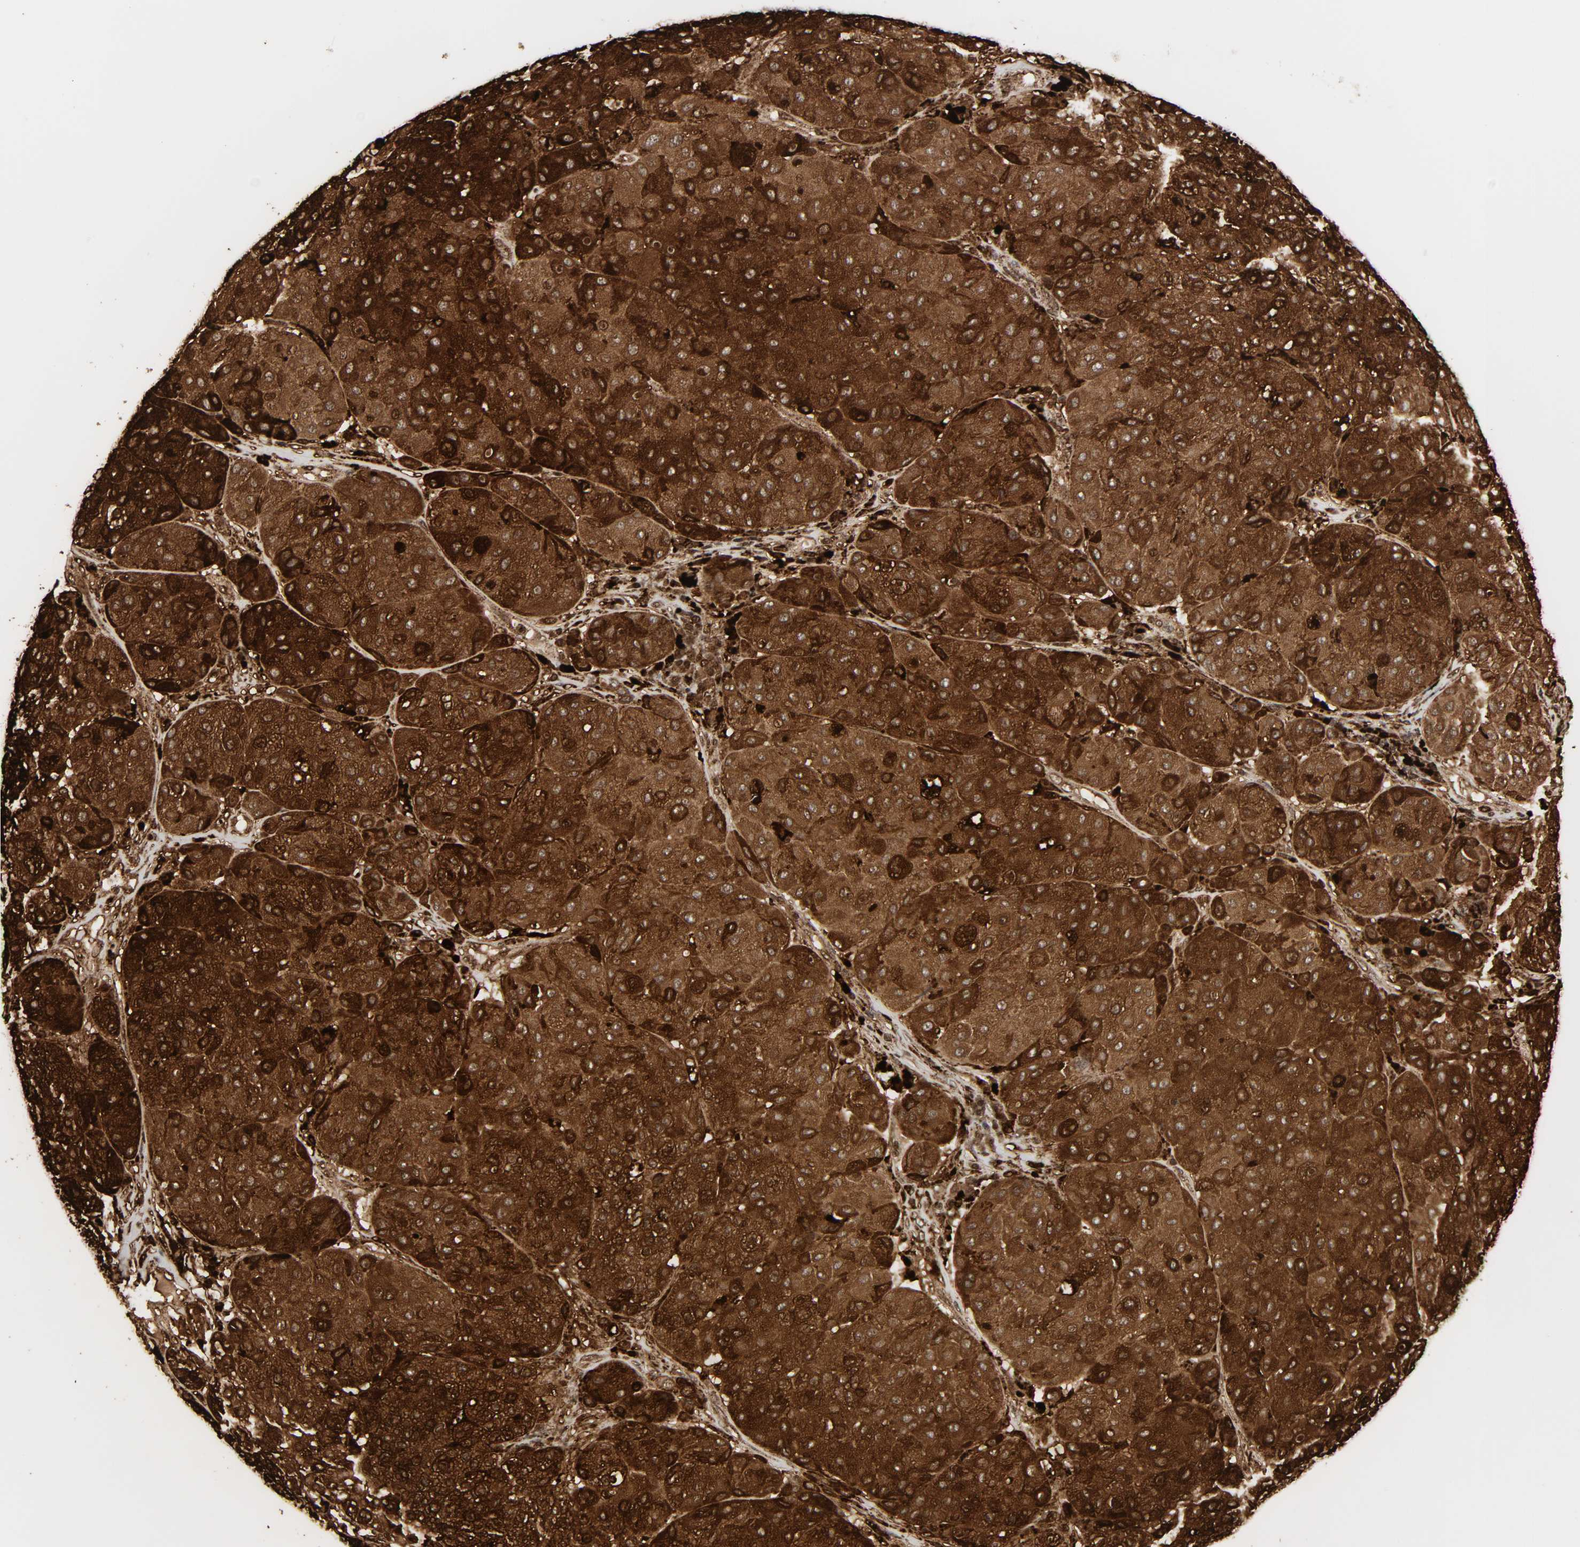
{"staining": {"intensity": "strong", "quantity": ">75%", "location": "cytoplasmic/membranous"}, "tissue": "melanoma", "cell_type": "Tumor cells", "image_type": "cancer", "snomed": [{"axis": "morphology", "description": "Normal tissue, NOS"}, {"axis": "morphology", "description": "Malignant melanoma, Metastatic site"}, {"axis": "topography", "description": "Skin"}], "caption": "Immunohistochemical staining of melanoma shows high levels of strong cytoplasmic/membranous expression in approximately >75% of tumor cells. The protein is stained brown, and the nuclei are stained in blue (DAB IHC with brightfield microscopy, high magnification).", "gene": "PSAP", "patient": {"sex": "male", "age": 41}}